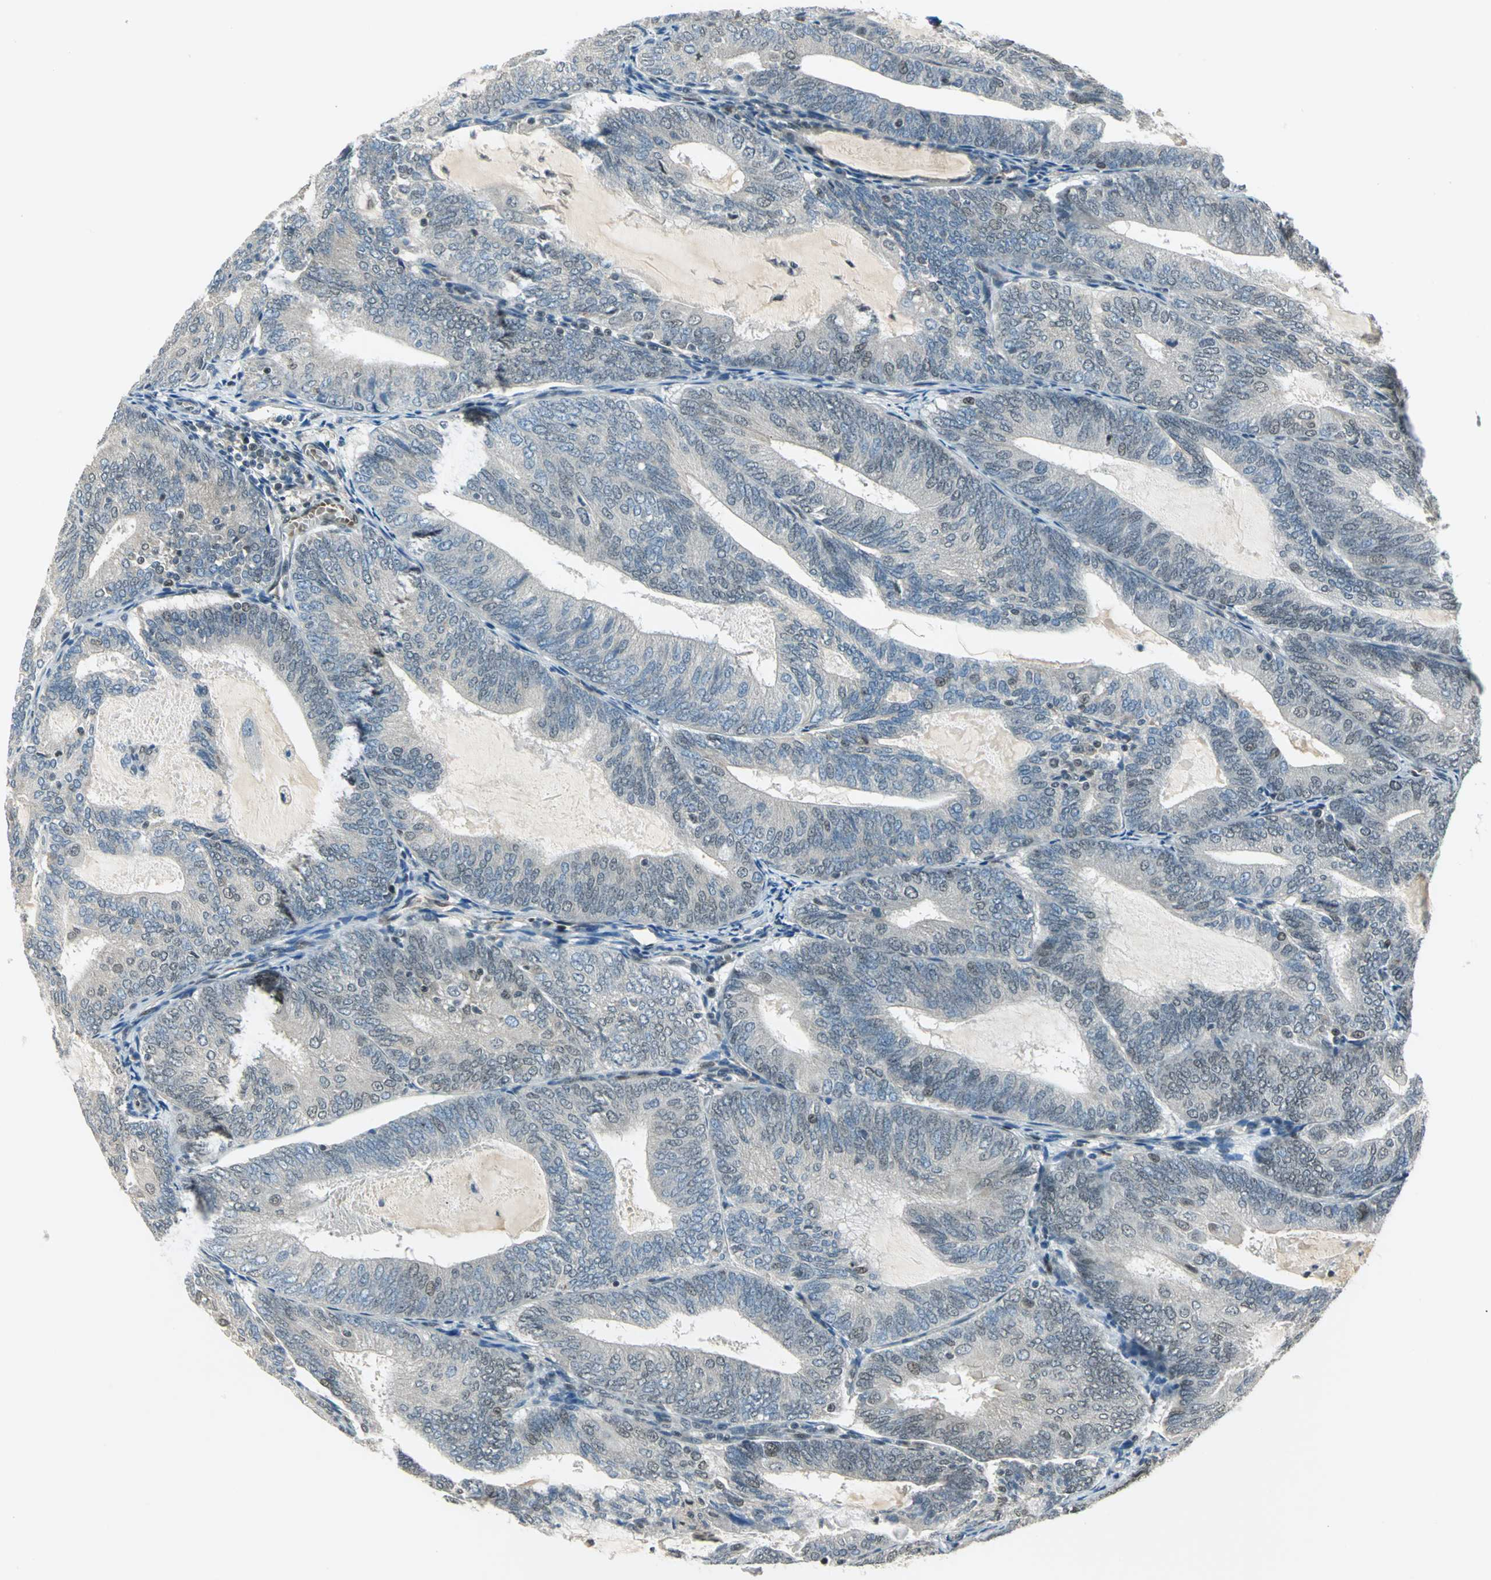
{"staining": {"intensity": "weak", "quantity": "<25%", "location": "nuclear"}, "tissue": "endometrial cancer", "cell_type": "Tumor cells", "image_type": "cancer", "snomed": [{"axis": "morphology", "description": "Adenocarcinoma, NOS"}, {"axis": "topography", "description": "Endometrium"}], "caption": "This image is of endometrial adenocarcinoma stained with IHC to label a protein in brown with the nuclei are counter-stained blue. There is no expression in tumor cells. (DAB IHC, high magnification).", "gene": "RAD17", "patient": {"sex": "female", "age": 81}}